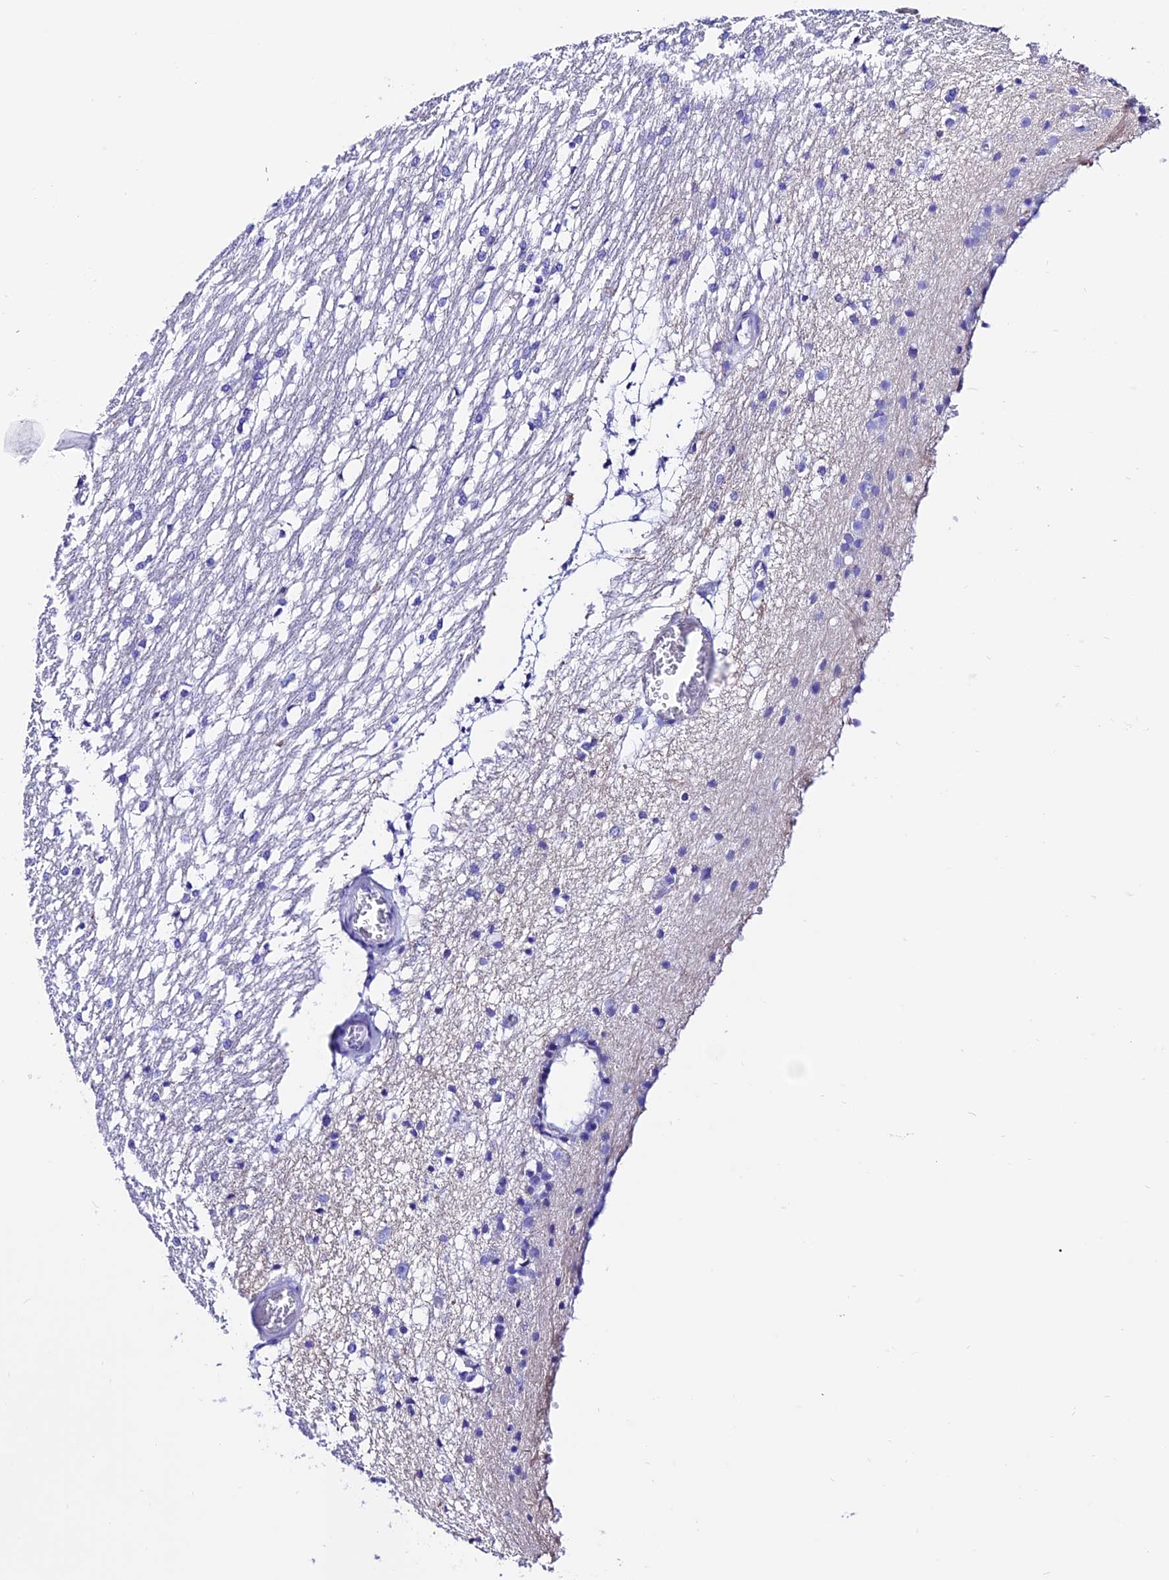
{"staining": {"intensity": "negative", "quantity": "none", "location": "none"}, "tissue": "caudate", "cell_type": "Glial cells", "image_type": "normal", "snomed": [{"axis": "morphology", "description": "Normal tissue, NOS"}, {"axis": "topography", "description": "Lateral ventricle wall"}], "caption": "Glial cells are negative for protein expression in normal human caudate. (DAB IHC, high magnification).", "gene": "TRMT44", "patient": {"sex": "female", "age": 19}}